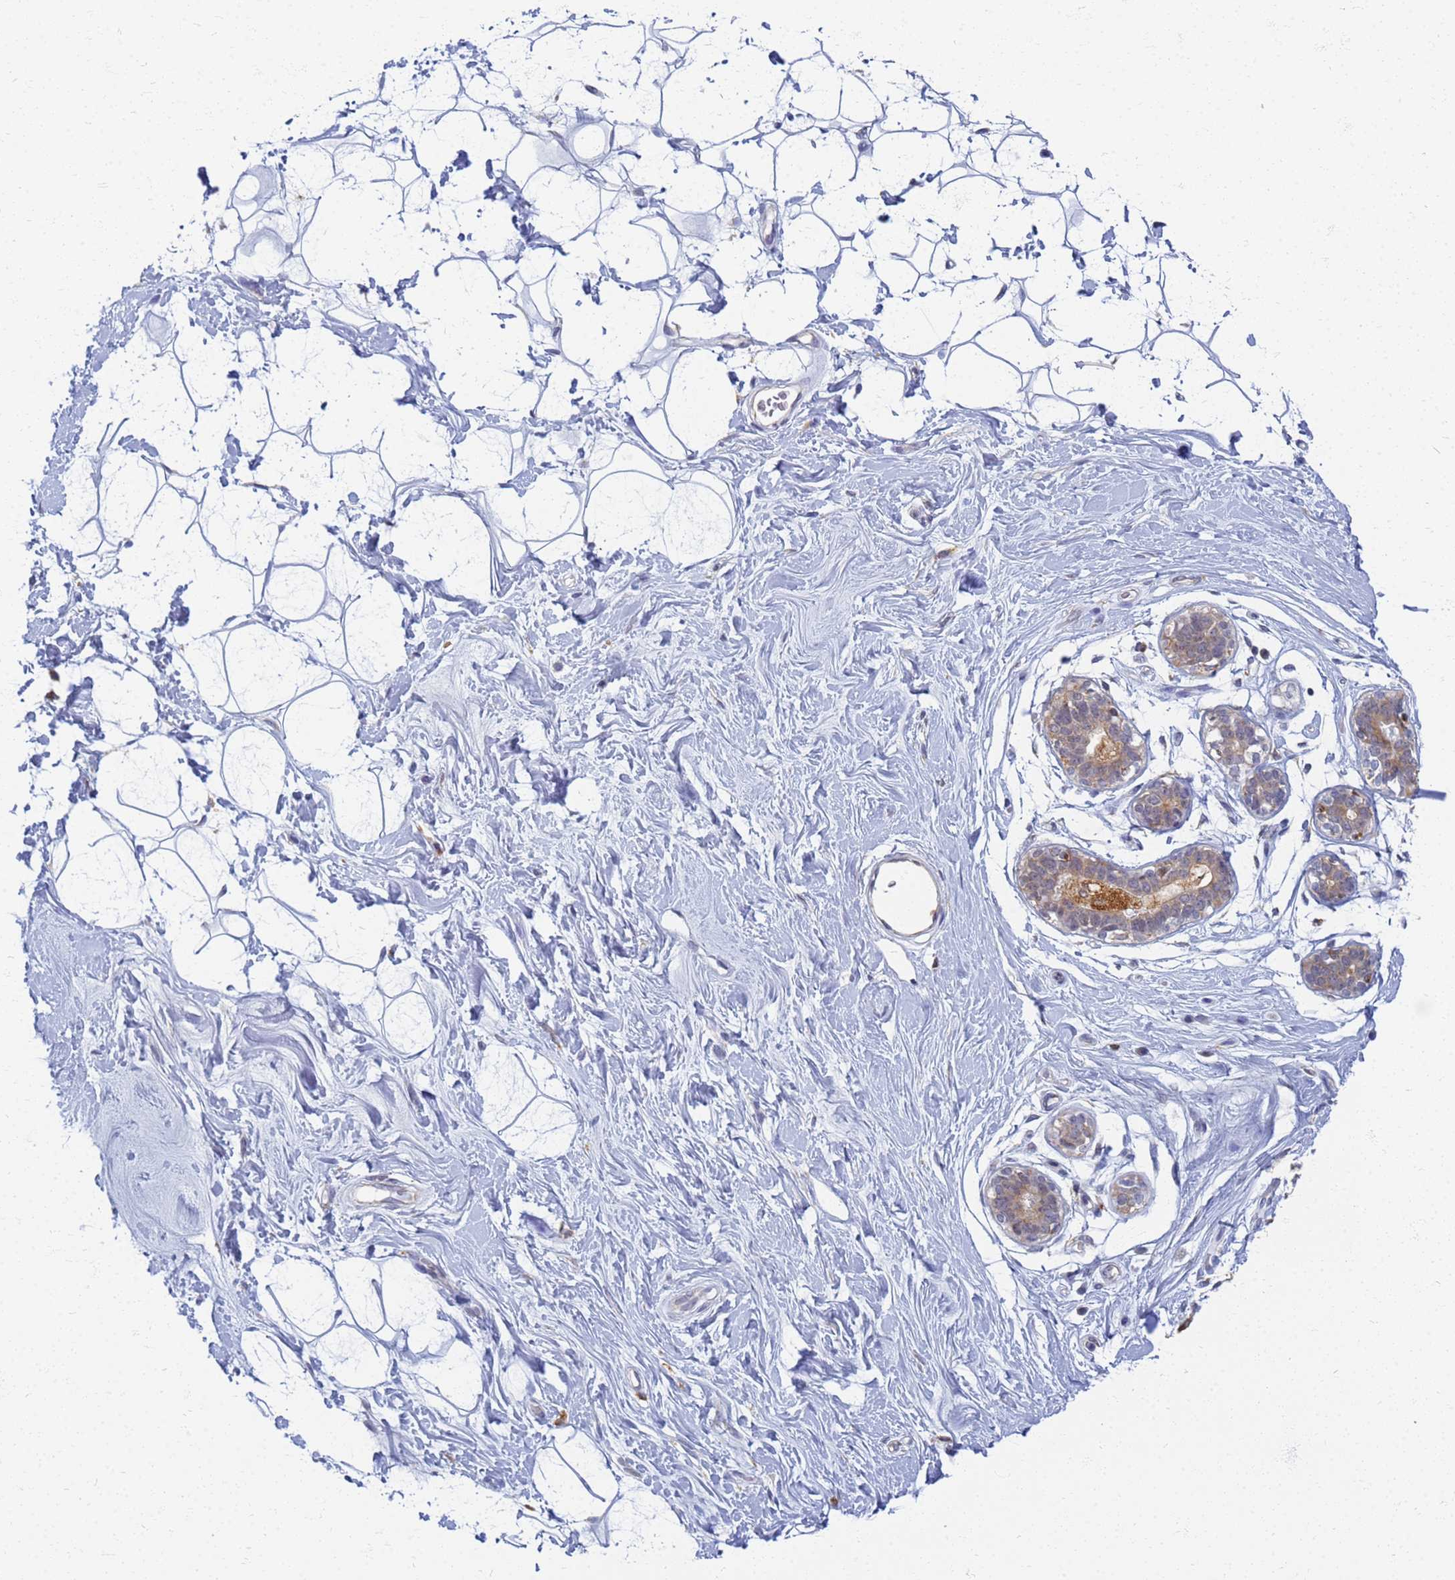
{"staining": {"intensity": "negative", "quantity": "none", "location": "none"}, "tissue": "adipose tissue", "cell_type": "Adipocytes", "image_type": "normal", "snomed": [{"axis": "morphology", "description": "Normal tissue, NOS"}, {"axis": "topography", "description": "Breast"}], "caption": "The IHC image has no significant positivity in adipocytes of adipose tissue. The staining was performed using DAB (3,3'-diaminobenzidine) to visualize the protein expression in brown, while the nuclei were stained in blue with hematoxylin (Magnification: 20x).", "gene": "ATP6V1E1", "patient": {"sex": "female", "age": 26}}